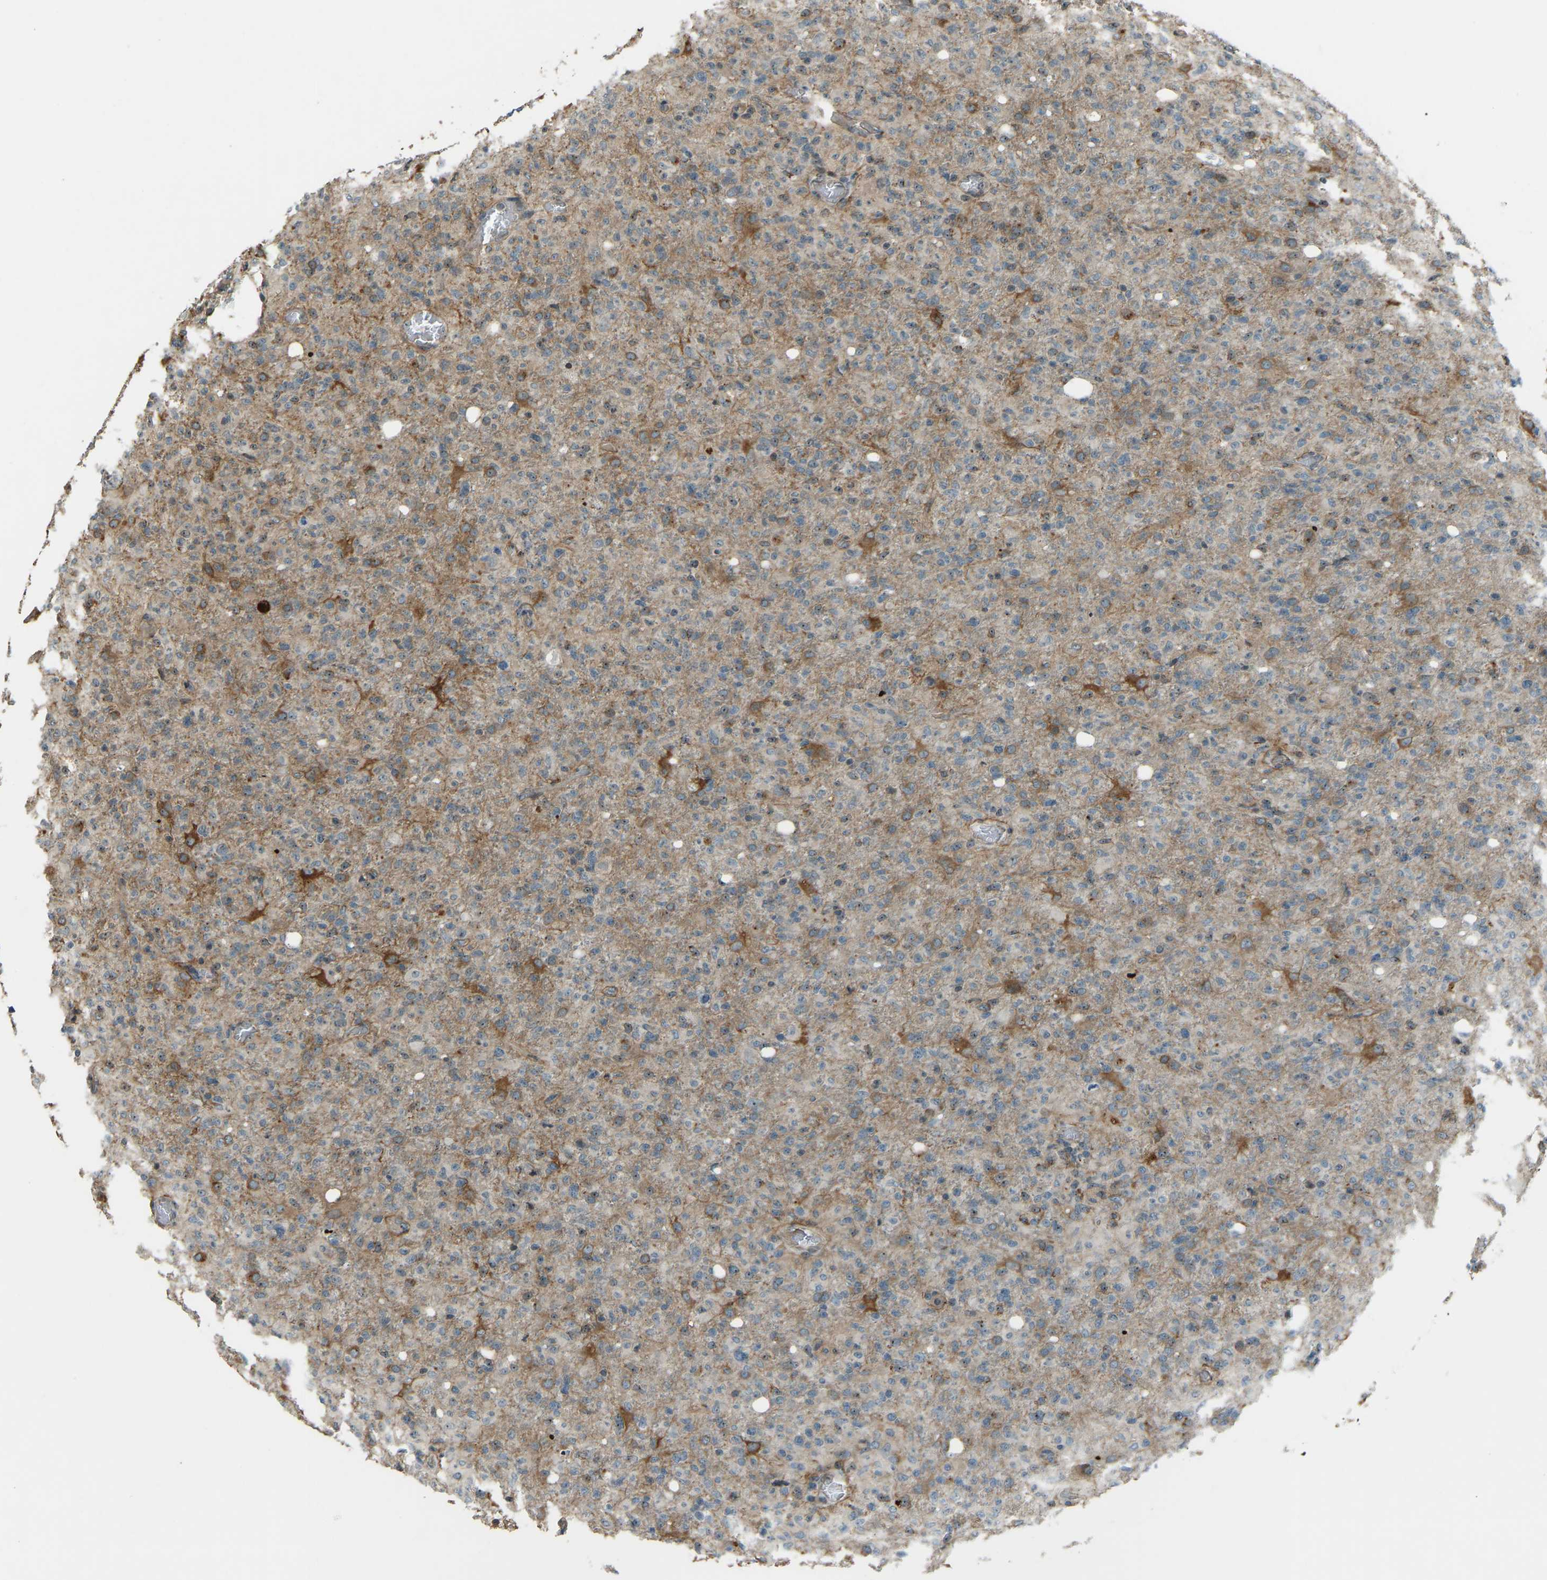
{"staining": {"intensity": "moderate", "quantity": "25%-75%", "location": "cytoplasmic/membranous"}, "tissue": "glioma", "cell_type": "Tumor cells", "image_type": "cancer", "snomed": [{"axis": "morphology", "description": "Glioma, malignant, High grade"}, {"axis": "topography", "description": "Brain"}], "caption": "Tumor cells show moderate cytoplasmic/membranous positivity in approximately 25%-75% of cells in high-grade glioma (malignant). (DAB = brown stain, brightfield microscopy at high magnification).", "gene": "SVOPL", "patient": {"sex": "female", "age": 57}}